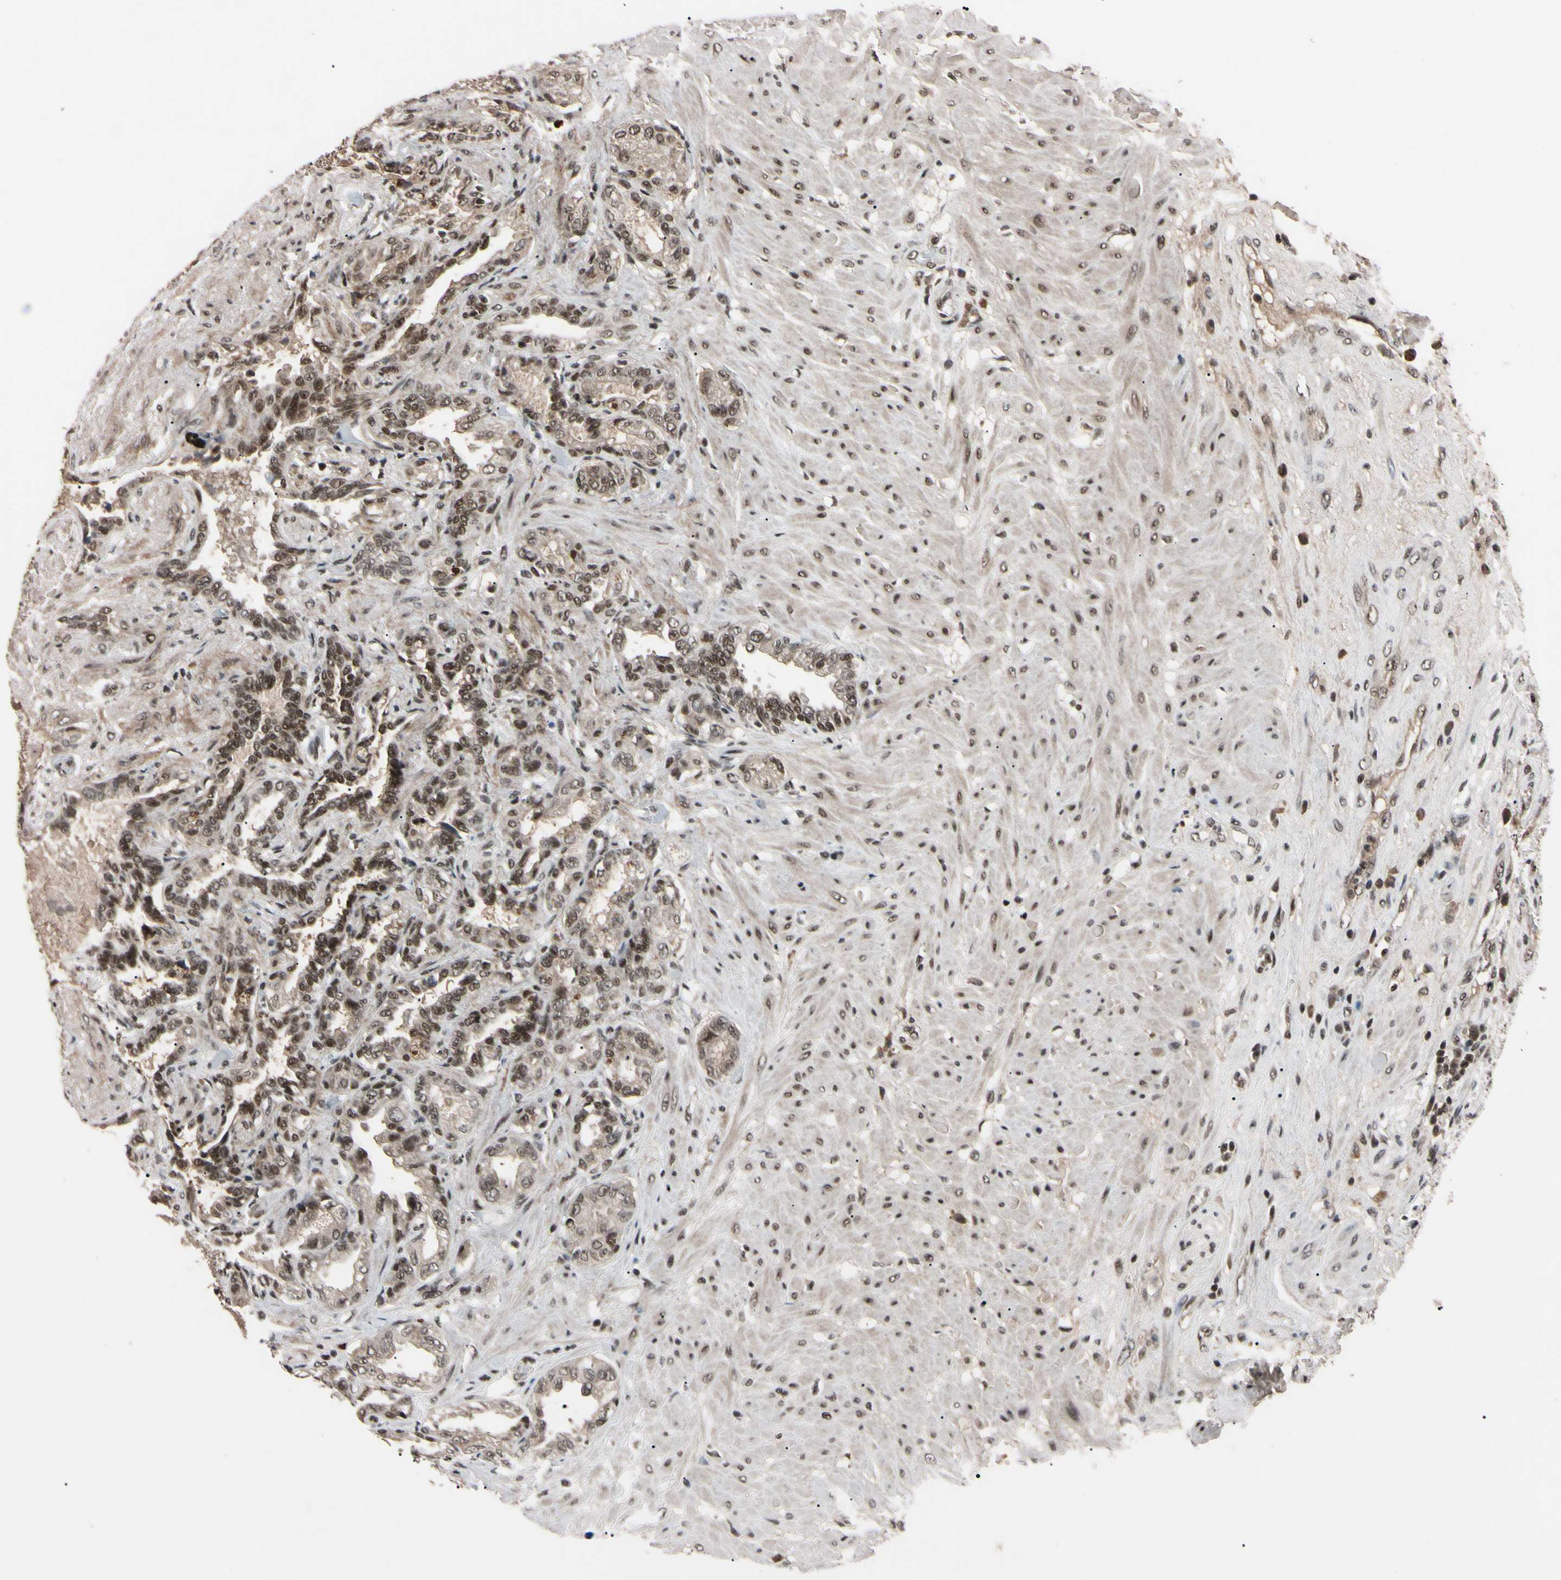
{"staining": {"intensity": "moderate", "quantity": "25%-75%", "location": "nuclear"}, "tissue": "seminal vesicle", "cell_type": "Glandular cells", "image_type": "normal", "snomed": [{"axis": "morphology", "description": "Normal tissue, NOS"}, {"axis": "topography", "description": "Seminal veicle"}], "caption": "Protein staining of normal seminal vesicle demonstrates moderate nuclear expression in about 25%-75% of glandular cells. The protein is stained brown, and the nuclei are stained in blue (DAB (3,3'-diaminobenzidine) IHC with brightfield microscopy, high magnification).", "gene": "YY1", "patient": {"sex": "male", "age": 61}}